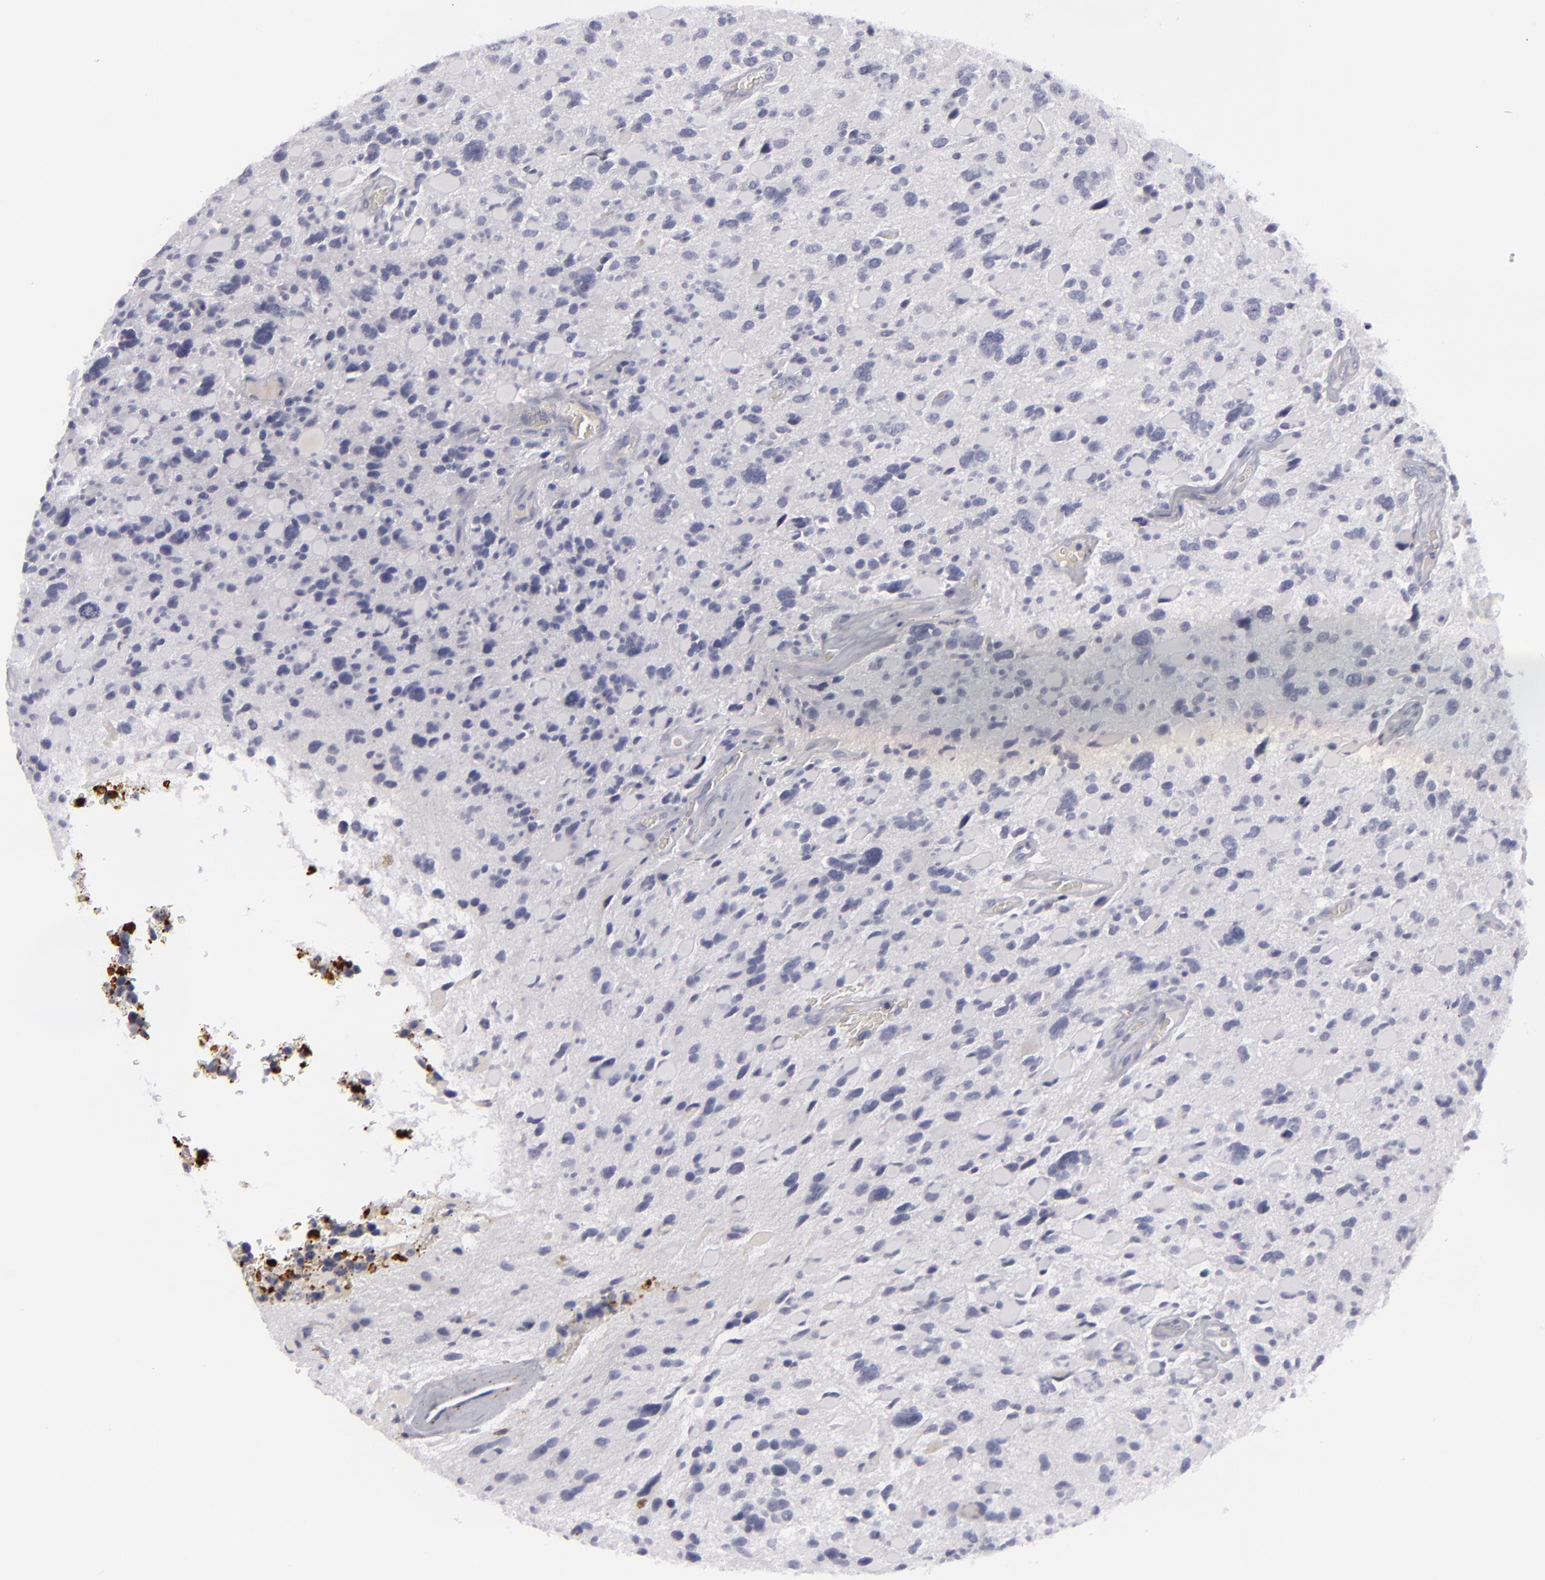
{"staining": {"intensity": "negative", "quantity": "none", "location": "none"}, "tissue": "glioma", "cell_type": "Tumor cells", "image_type": "cancer", "snomed": [{"axis": "morphology", "description": "Glioma, malignant, High grade"}, {"axis": "topography", "description": "Brain"}], "caption": "Tumor cells are negative for brown protein staining in glioma.", "gene": "C9", "patient": {"sex": "female", "age": 37}}